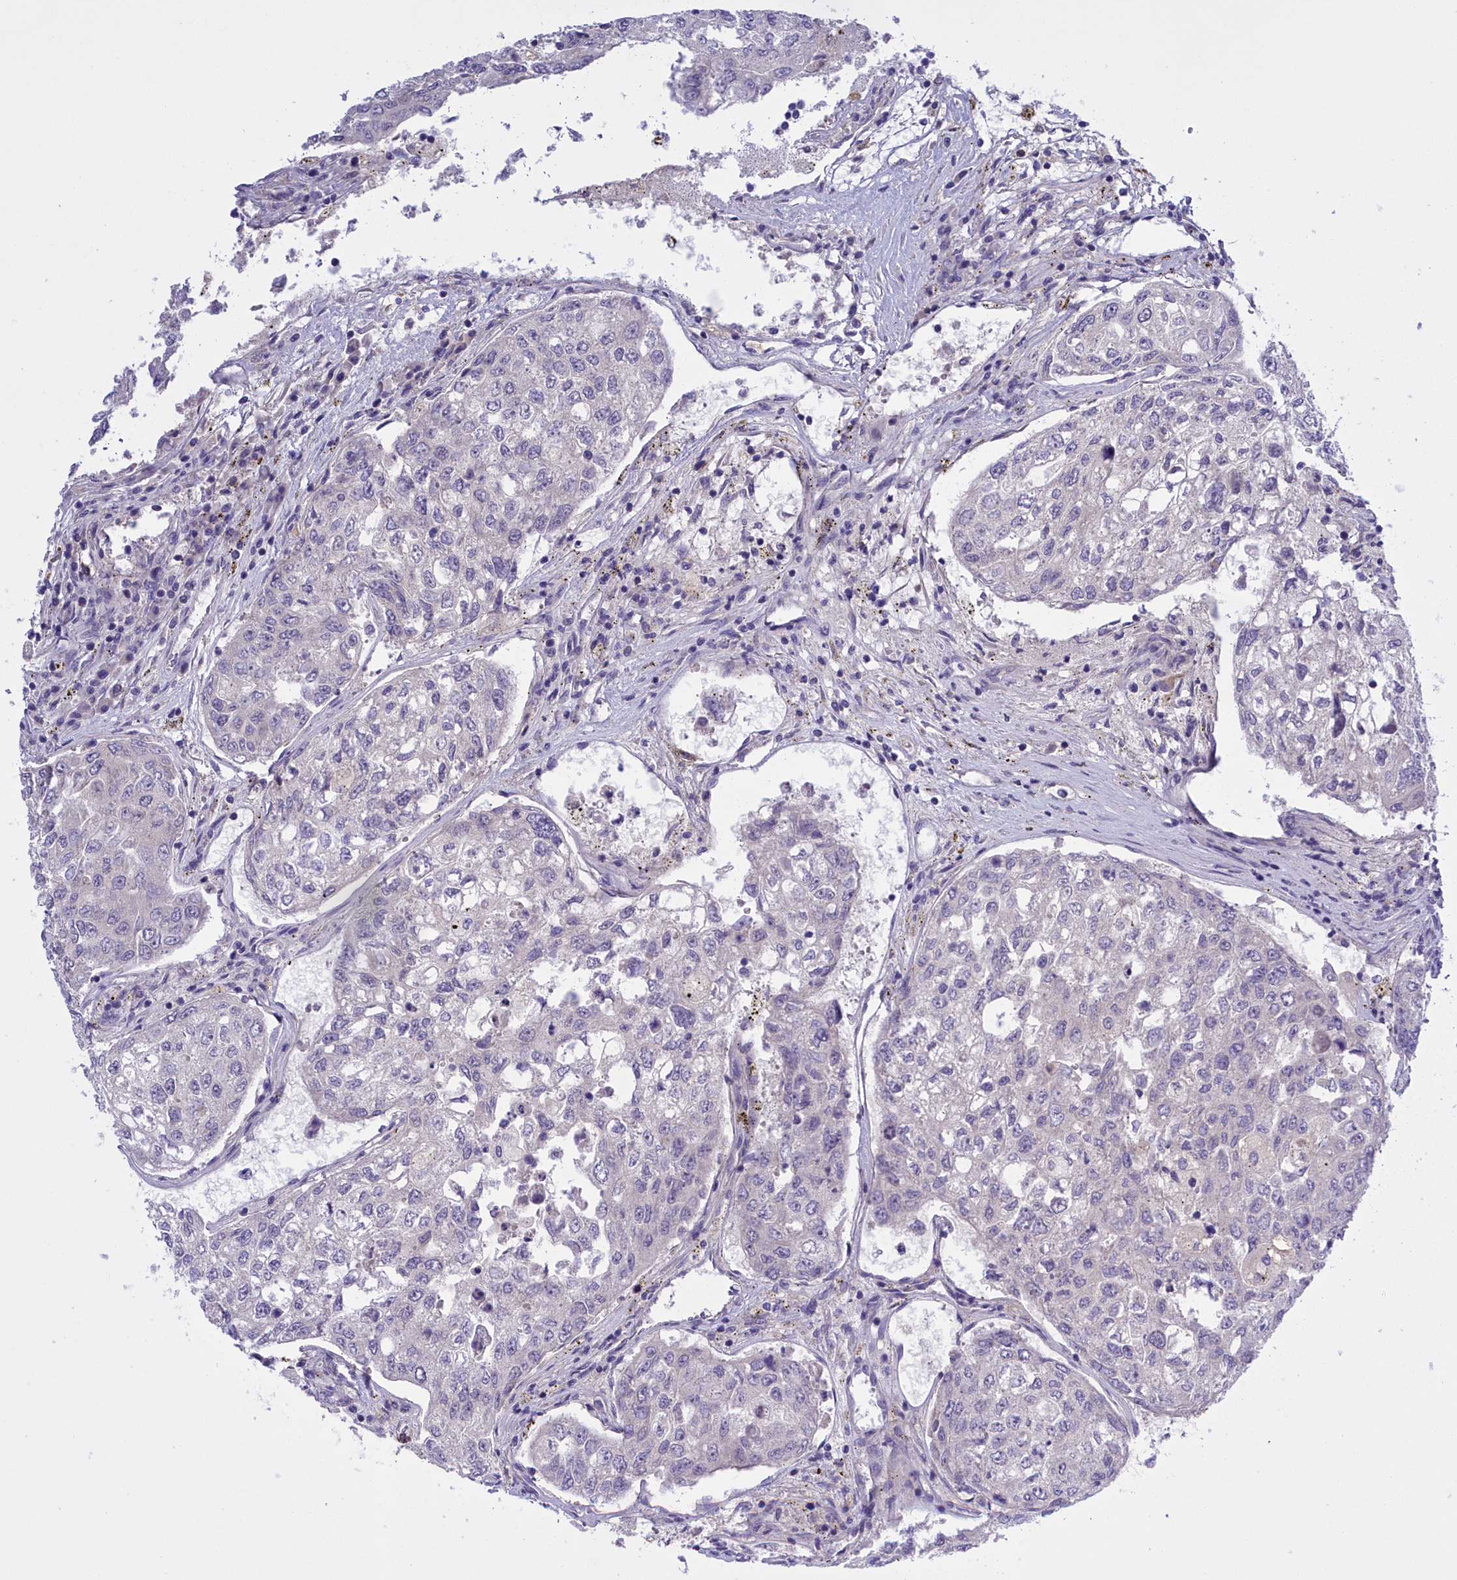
{"staining": {"intensity": "negative", "quantity": "none", "location": "none"}, "tissue": "urothelial cancer", "cell_type": "Tumor cells", "image_type": "cancer", "snomed": [{"axis": "morphology", "description": "Urothelial carcinoma, High grade"}, {"axis": "topography", "description": "Lymph node"}, {"axis": "topography", "description": "Urinary bladder"}], "caption": "Immunohistochemistry (IHC) micrograph of urothelial cancer stained for a protein (brown), which displays no expression in tumor cells. Nuclei are stained in blue.", "gene": "FAM149B1", "patient": {"sex": "male", "age": 51}}